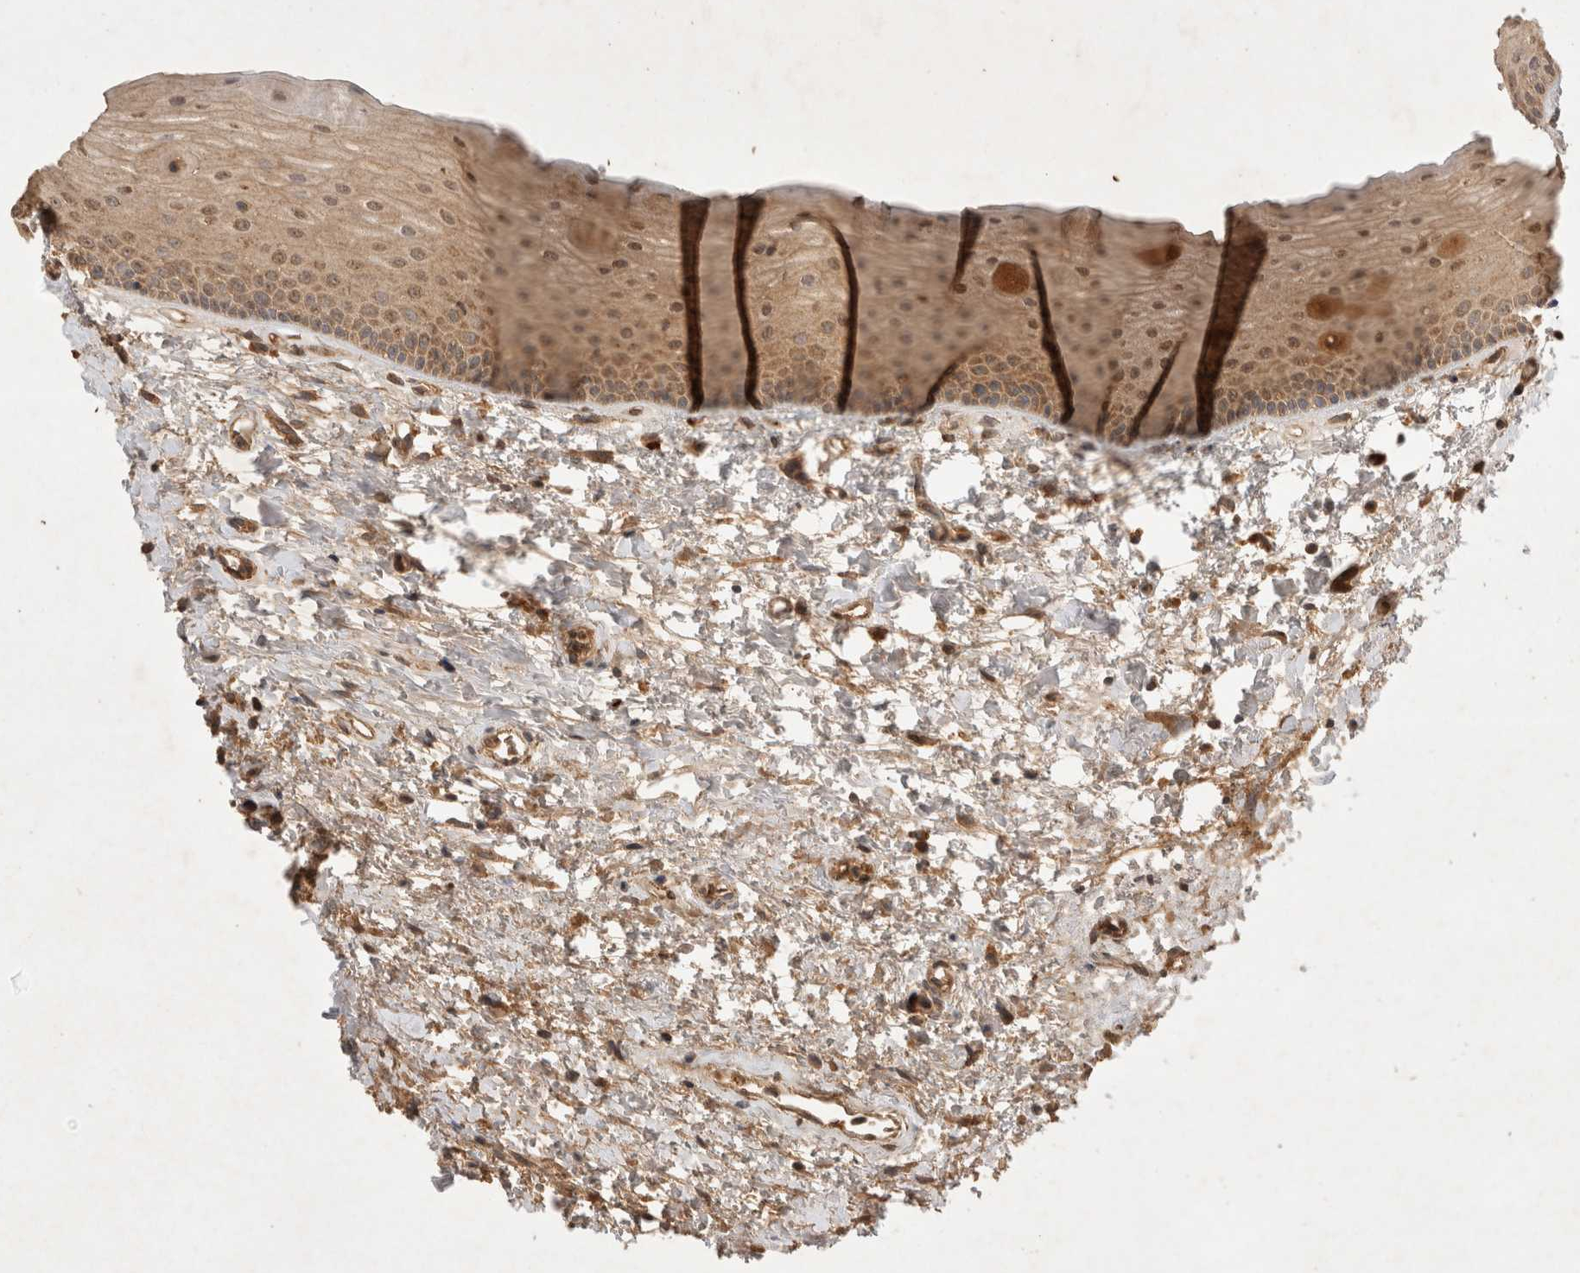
{"staining": {"intensity": "moderate", "quantity": ">75%", "location": "cytoplasmic/membranous,nuclear"}, "tissue": "oral mucosa", "cell_type": "Squamous epithelial cells", "image_type": "normal", "snomed": [{"axis": "morphology", "description": "Normal tissue, NOS"}, {"axis": "topography", "description": "Oral tissue"}], "caption": "Unremarkable oral mucosa reveals moderate cytoplasmic/membranous,nuclear expression in approximately >75% of squamous epithelial cells (DAB (3,3'-diaminobenzidine) IHC with brightfield microscopy, high magnification)..", "gene": "FAM221A", "patient": {"sex": "female", "age": 76}}